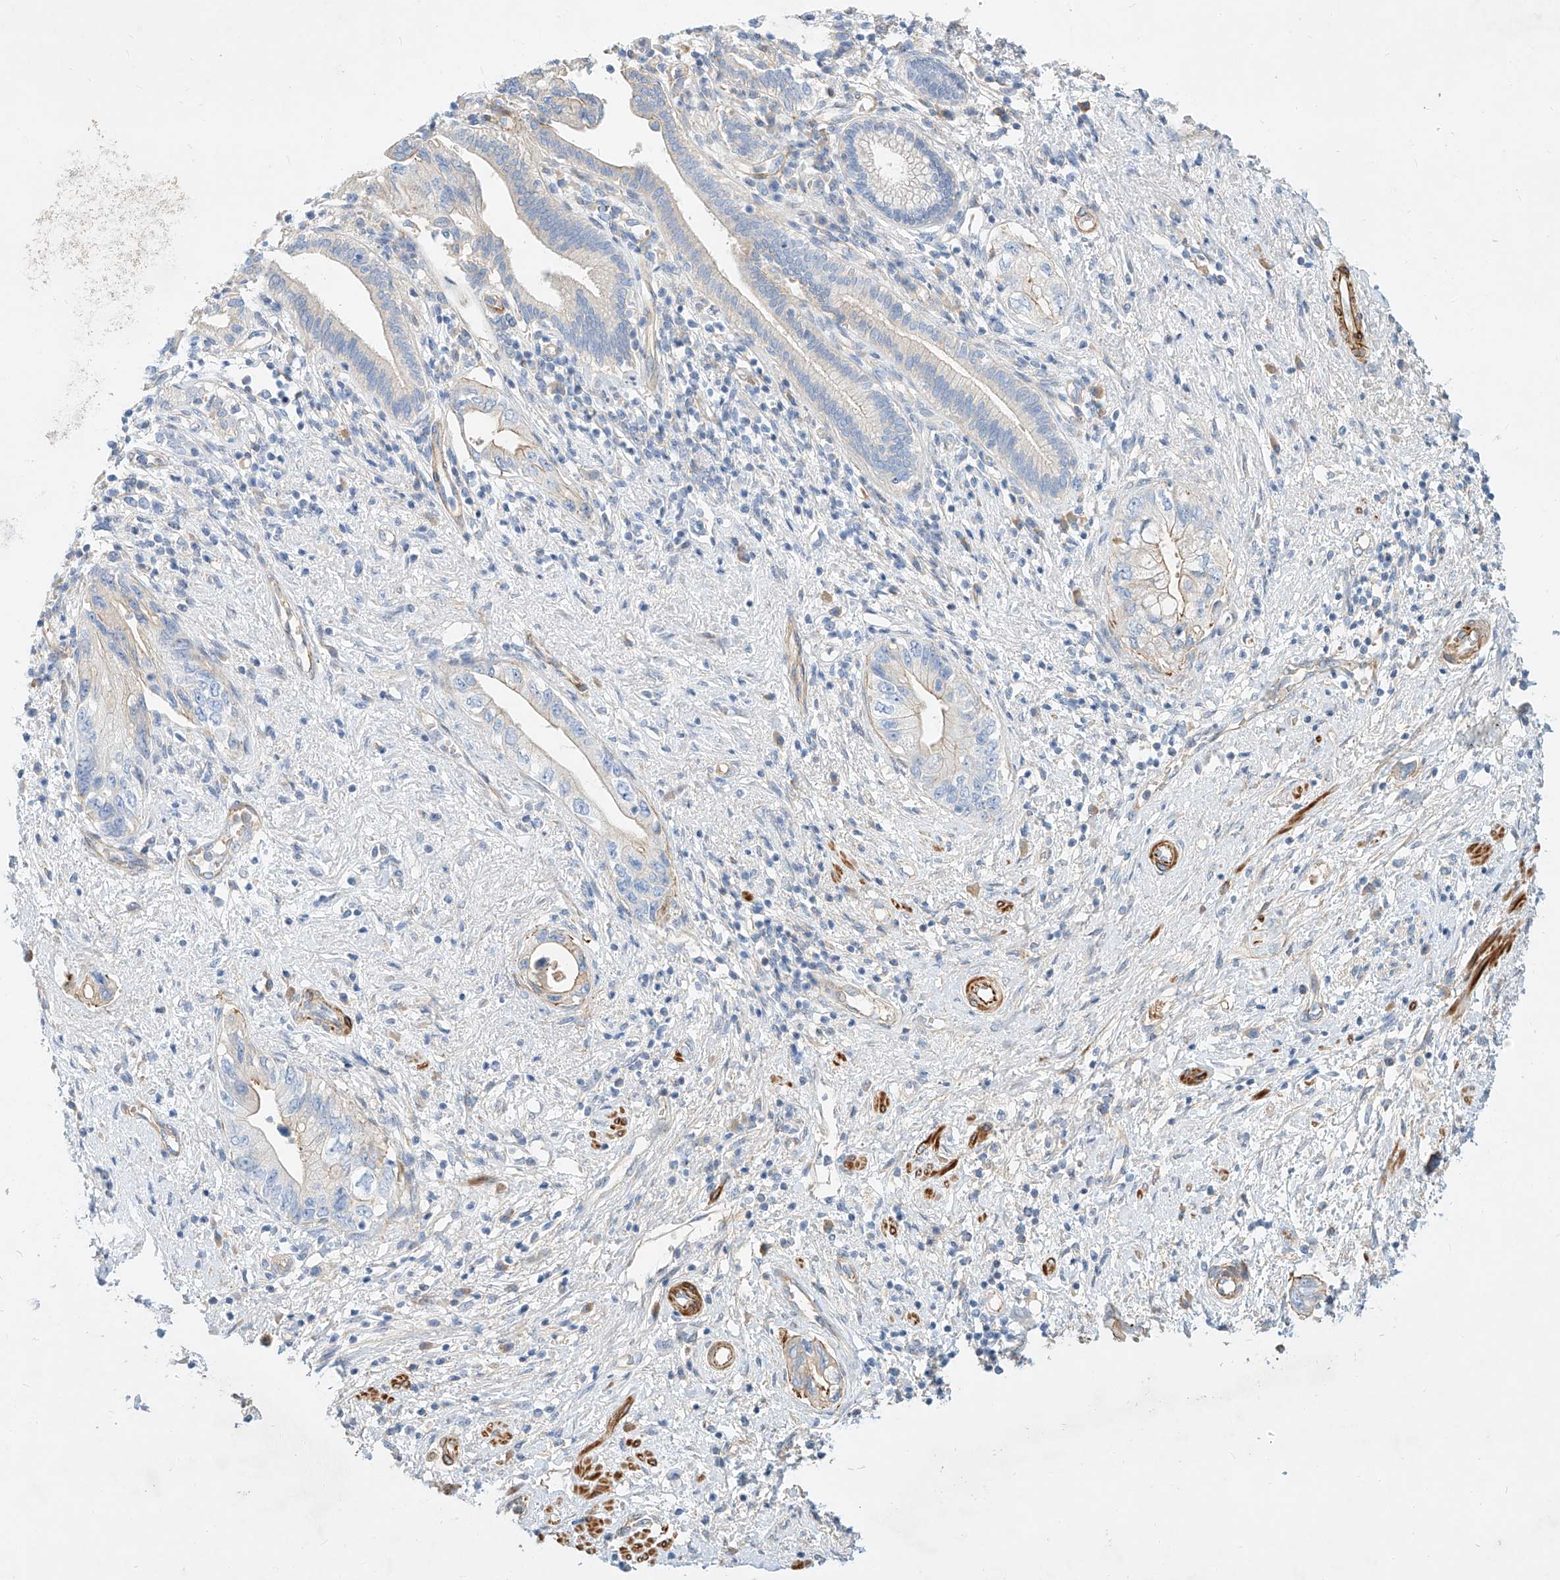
{"staining": {"intensity": "negative", "quantity": "none", "location": "none"}, "tissue": "pancreatic cancer", "cell_type": "Tumor cells", "image_type": "cancer", "snomed": [{"axis": "morphology", "description": "Adenocarcinoma, NOS"}, {"axis": "topography", "description": "Pancreas"}], "caption": "Immunohistochemistry (IHC) image of pancreatic adenocarcinoma stained for a protein (brown), which demonstrates no positivity in tumor cells.", "gene": "KCNH5", "patient": {"sex": "female", "age": 73}}